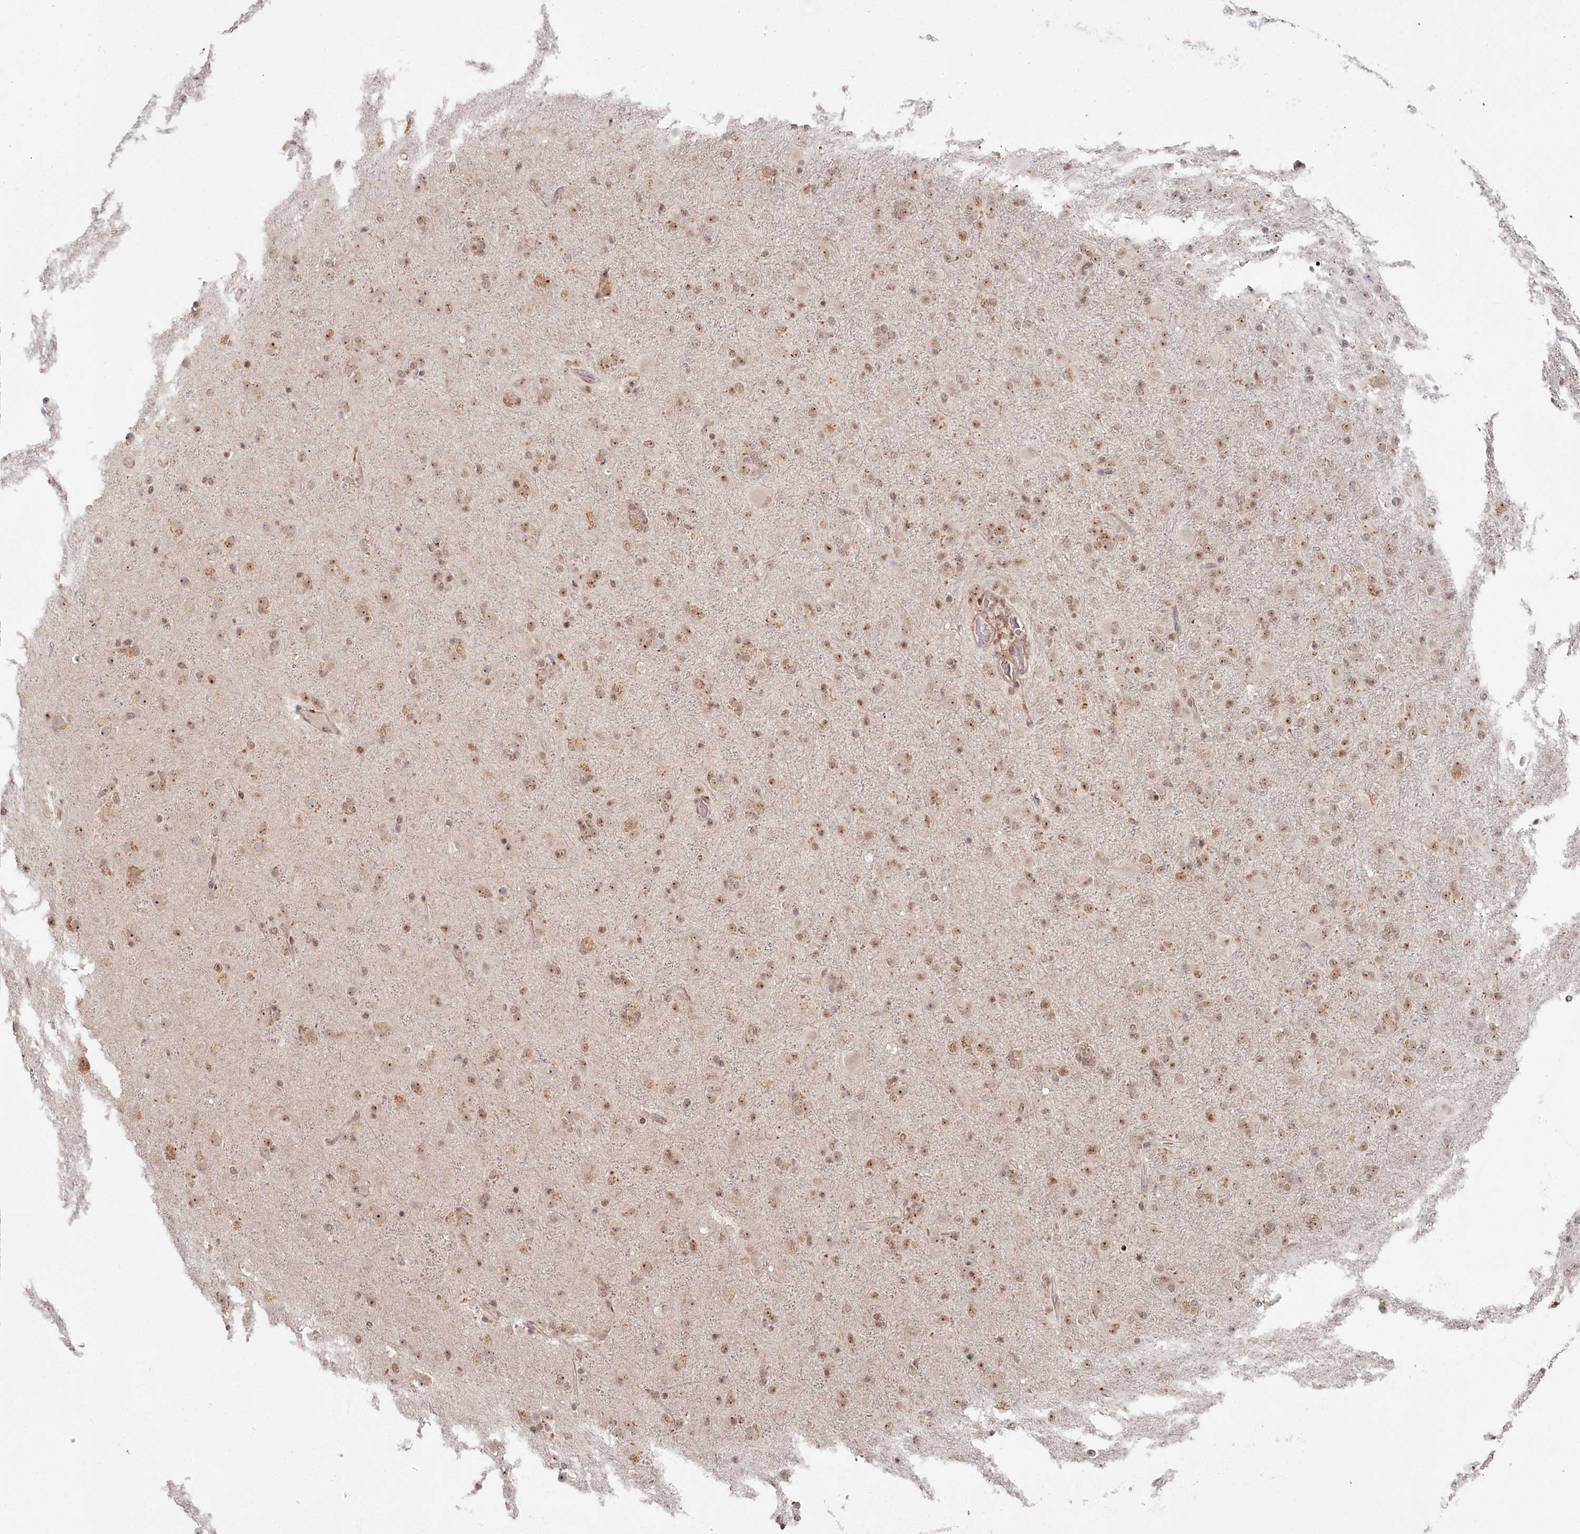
{"staining": {"intensity": "moderate", "quantity": ">75%", "location": "nuclear"}, "tissue": "glioma", "cell_type": "Tumor cells", "image_type": "cancer", "snomed": [{"axis": "morphology", "description": "Glioma, malignant, Low grade"}, {"axis": "topography", "description": "Brain"}], "caption": "Human malignant low-grade glioma stained with a protein marker exhibits moderate staining in tumor cells.", "gene": "EXOSC1", "patient": {"sex": "male", "age": 65}}